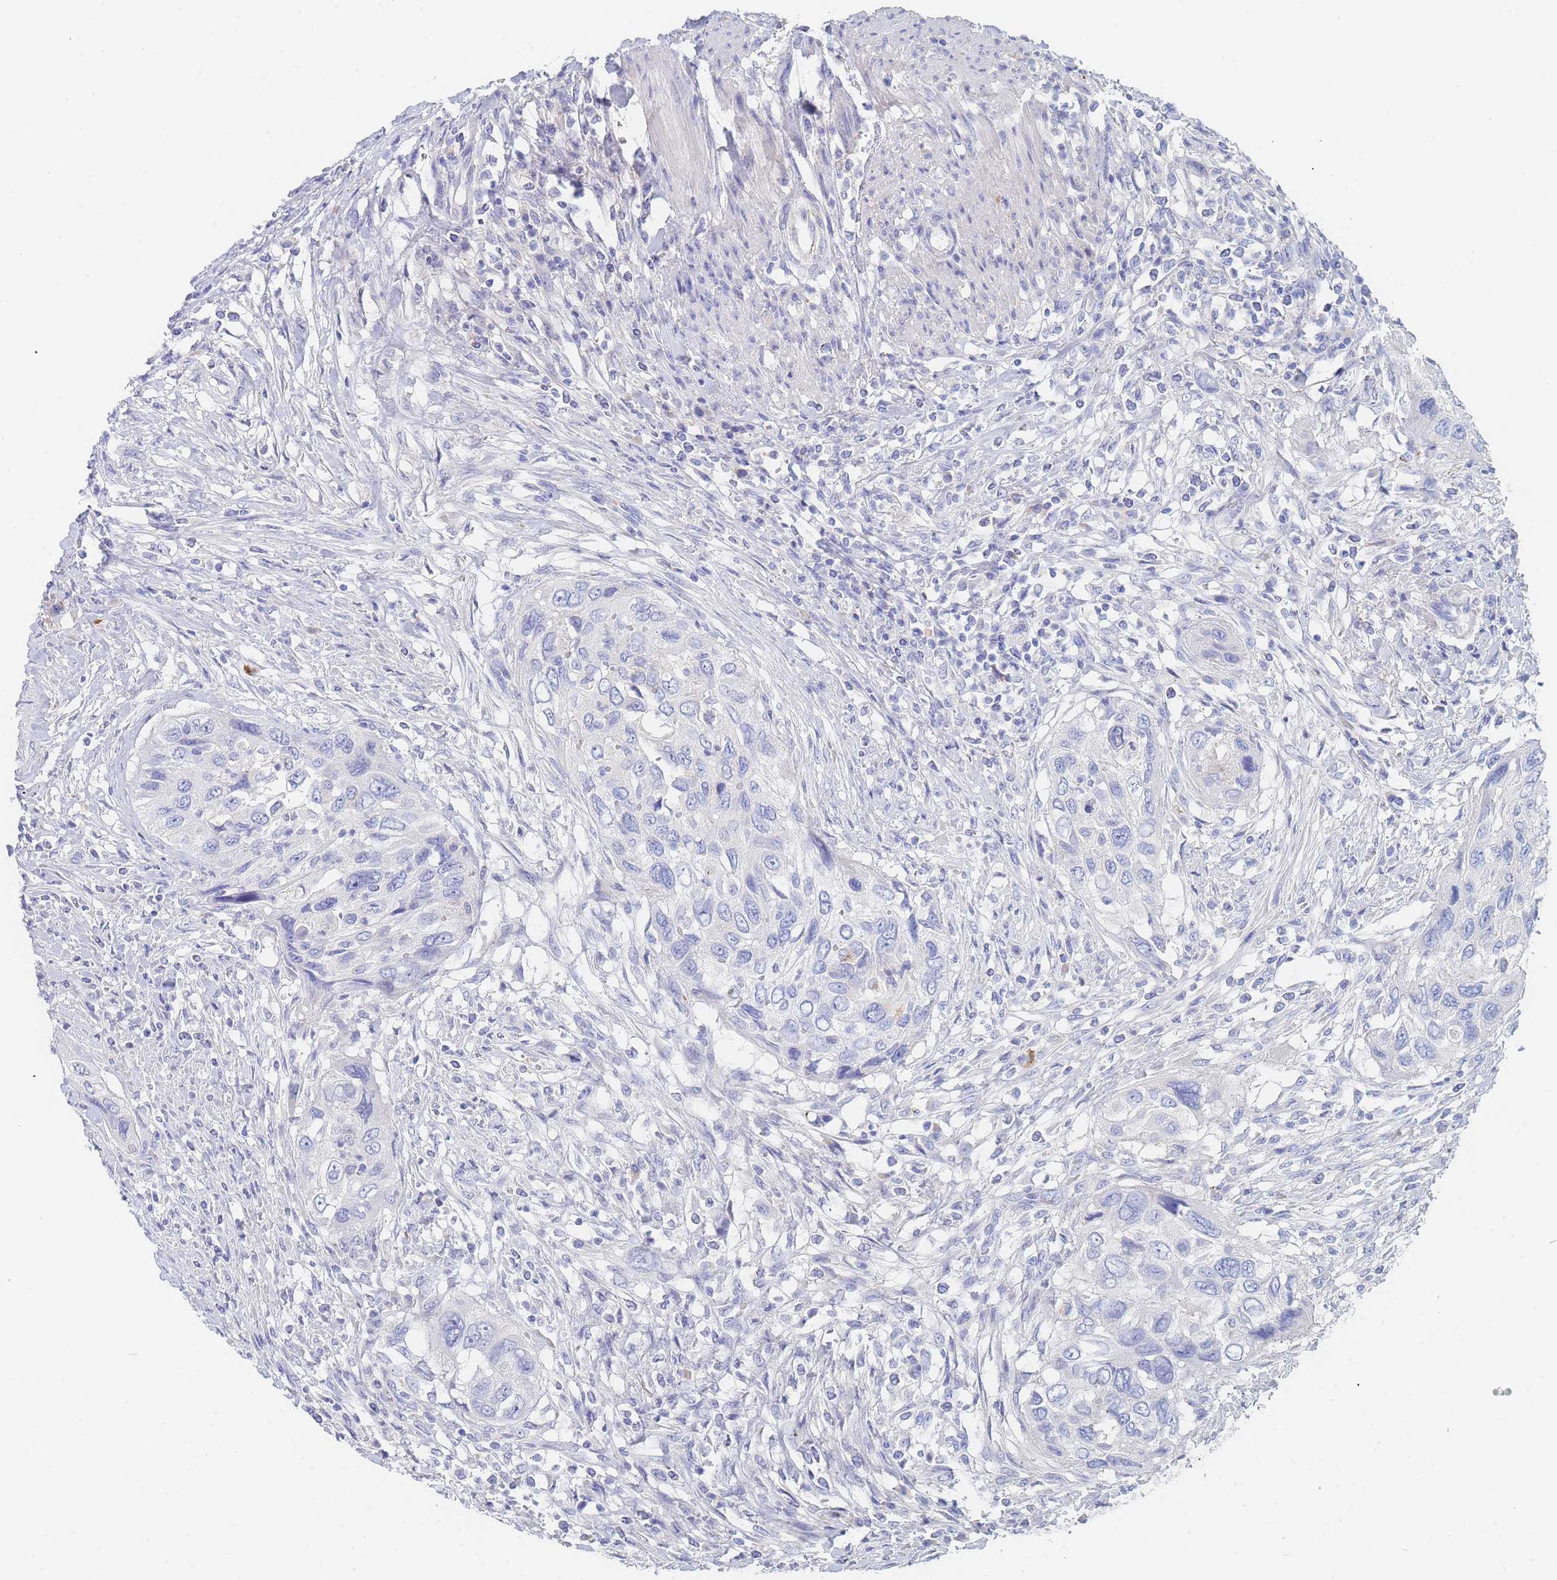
{"staining": {"intensity": "negative", "quantity": "none", "location": "none"}, "tissue": "urothelial cancer", "cell_type": "Tumor cells", "image_type": "cancer", "snomed": [{"axis": "morphology", "description": "Urothelial carcinoma, High grade"}, {"axis": "topography", "description": "Urinary bladder"}], "caption": "A high-resolution micrograph shows immunohistochemistry staining of high-grade urothelial carcinoma, which shows no significant positivity in tumor cells.", "gene": "SLC25A35", "patient": {"sex": "female", "age": 60}}